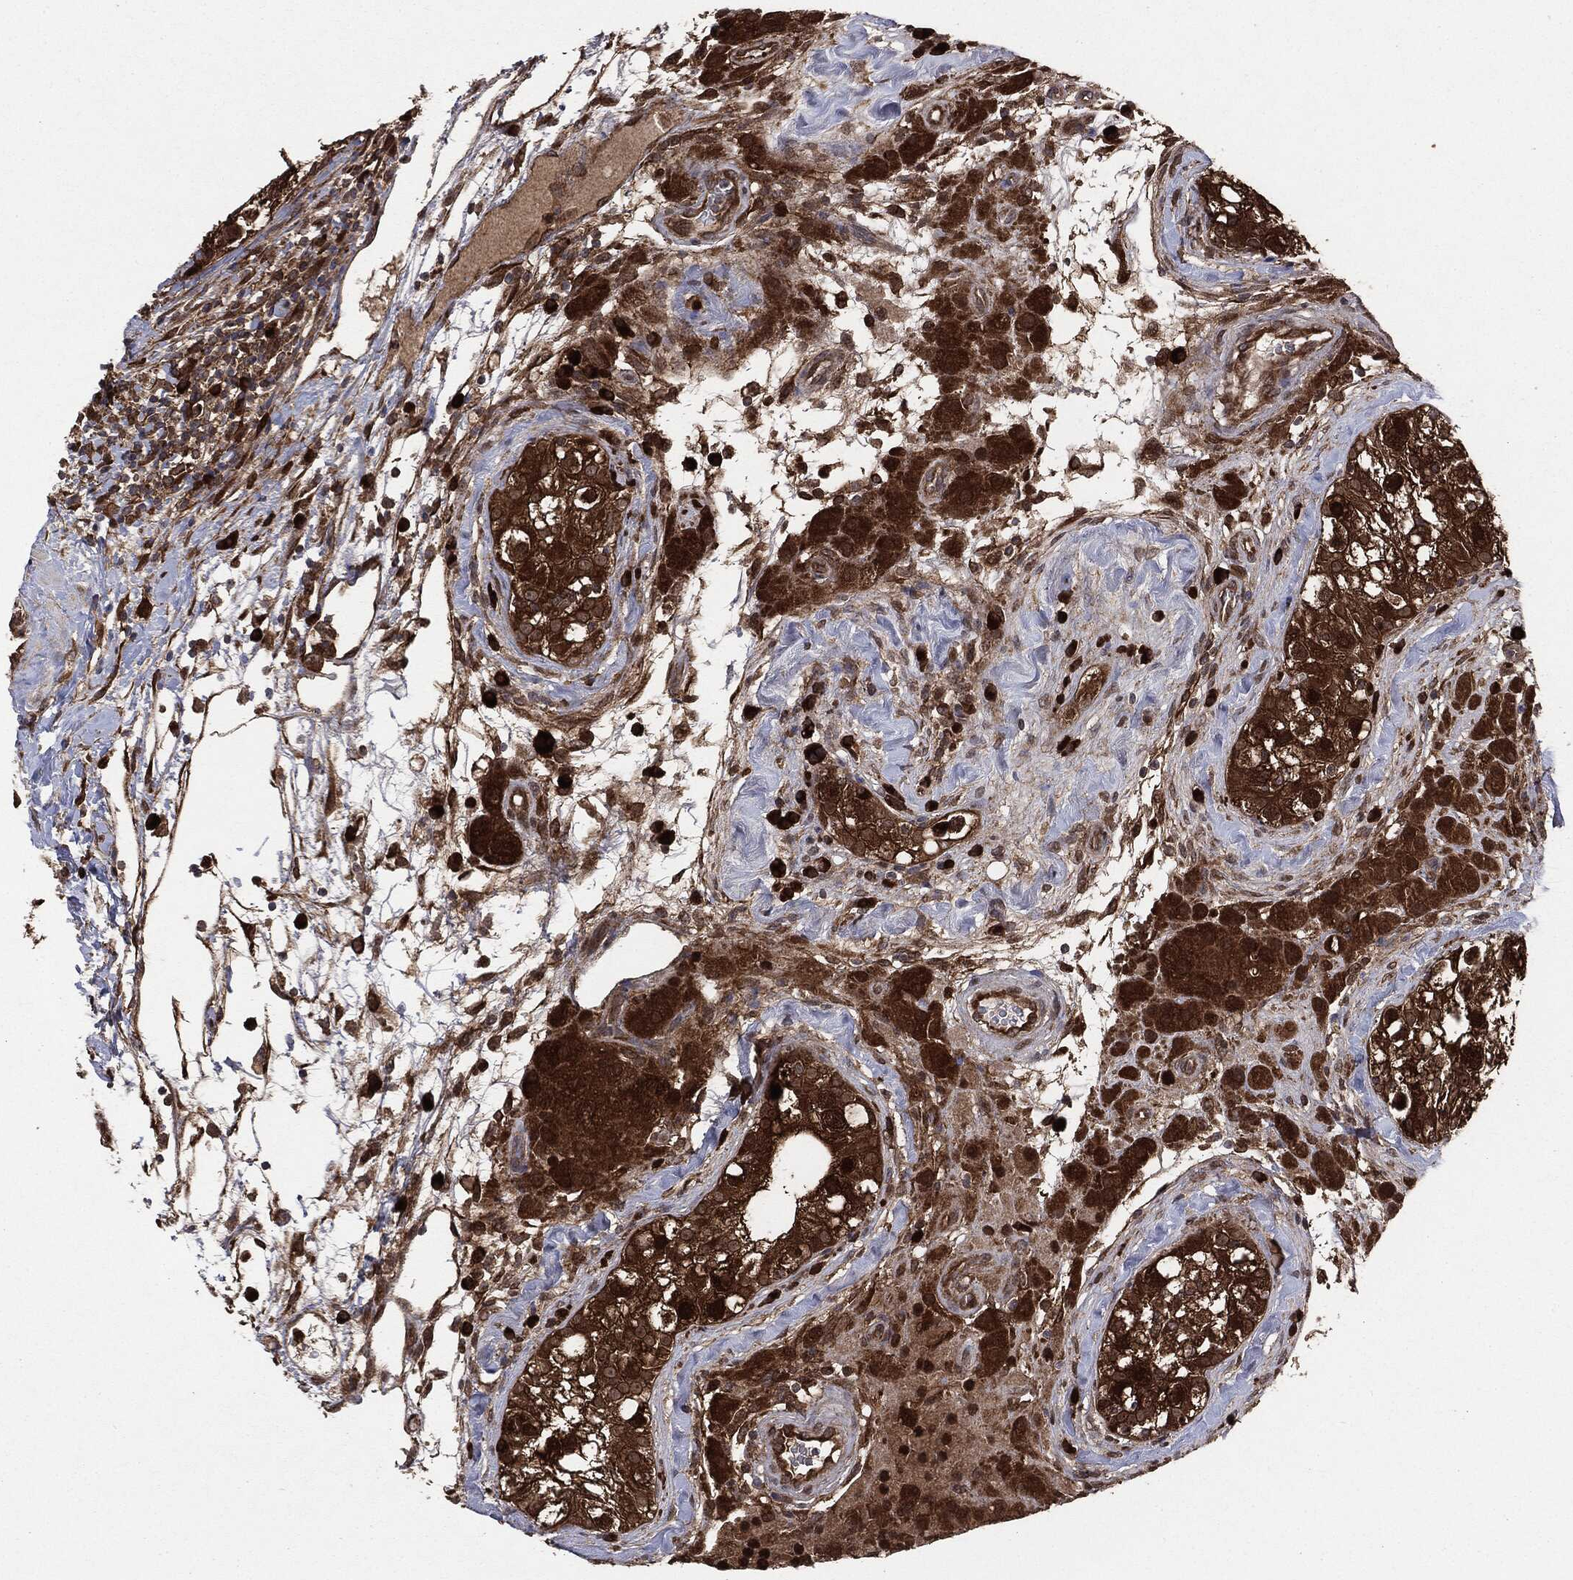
{"staining": {"intensity": "strong", "quantity": ">75%", "location": "cytoplasmic/membranous"}, "tissue": "testis cancer", "cell_type": "Tumor cells", "image_type": "cancer", "snomed": [{"axis": "morphology", "description": "Seminoma, NOS"}, {"axis": "topography", "description": "Testis"}], "caption": "Immunohistochemical staining of human testis cancer displays high levels of strong cytoplasmic/membranous staining in approximately >75% of tumor cells.", "gene": "NME1", "patient": {"sex": "male", "age": 34}}